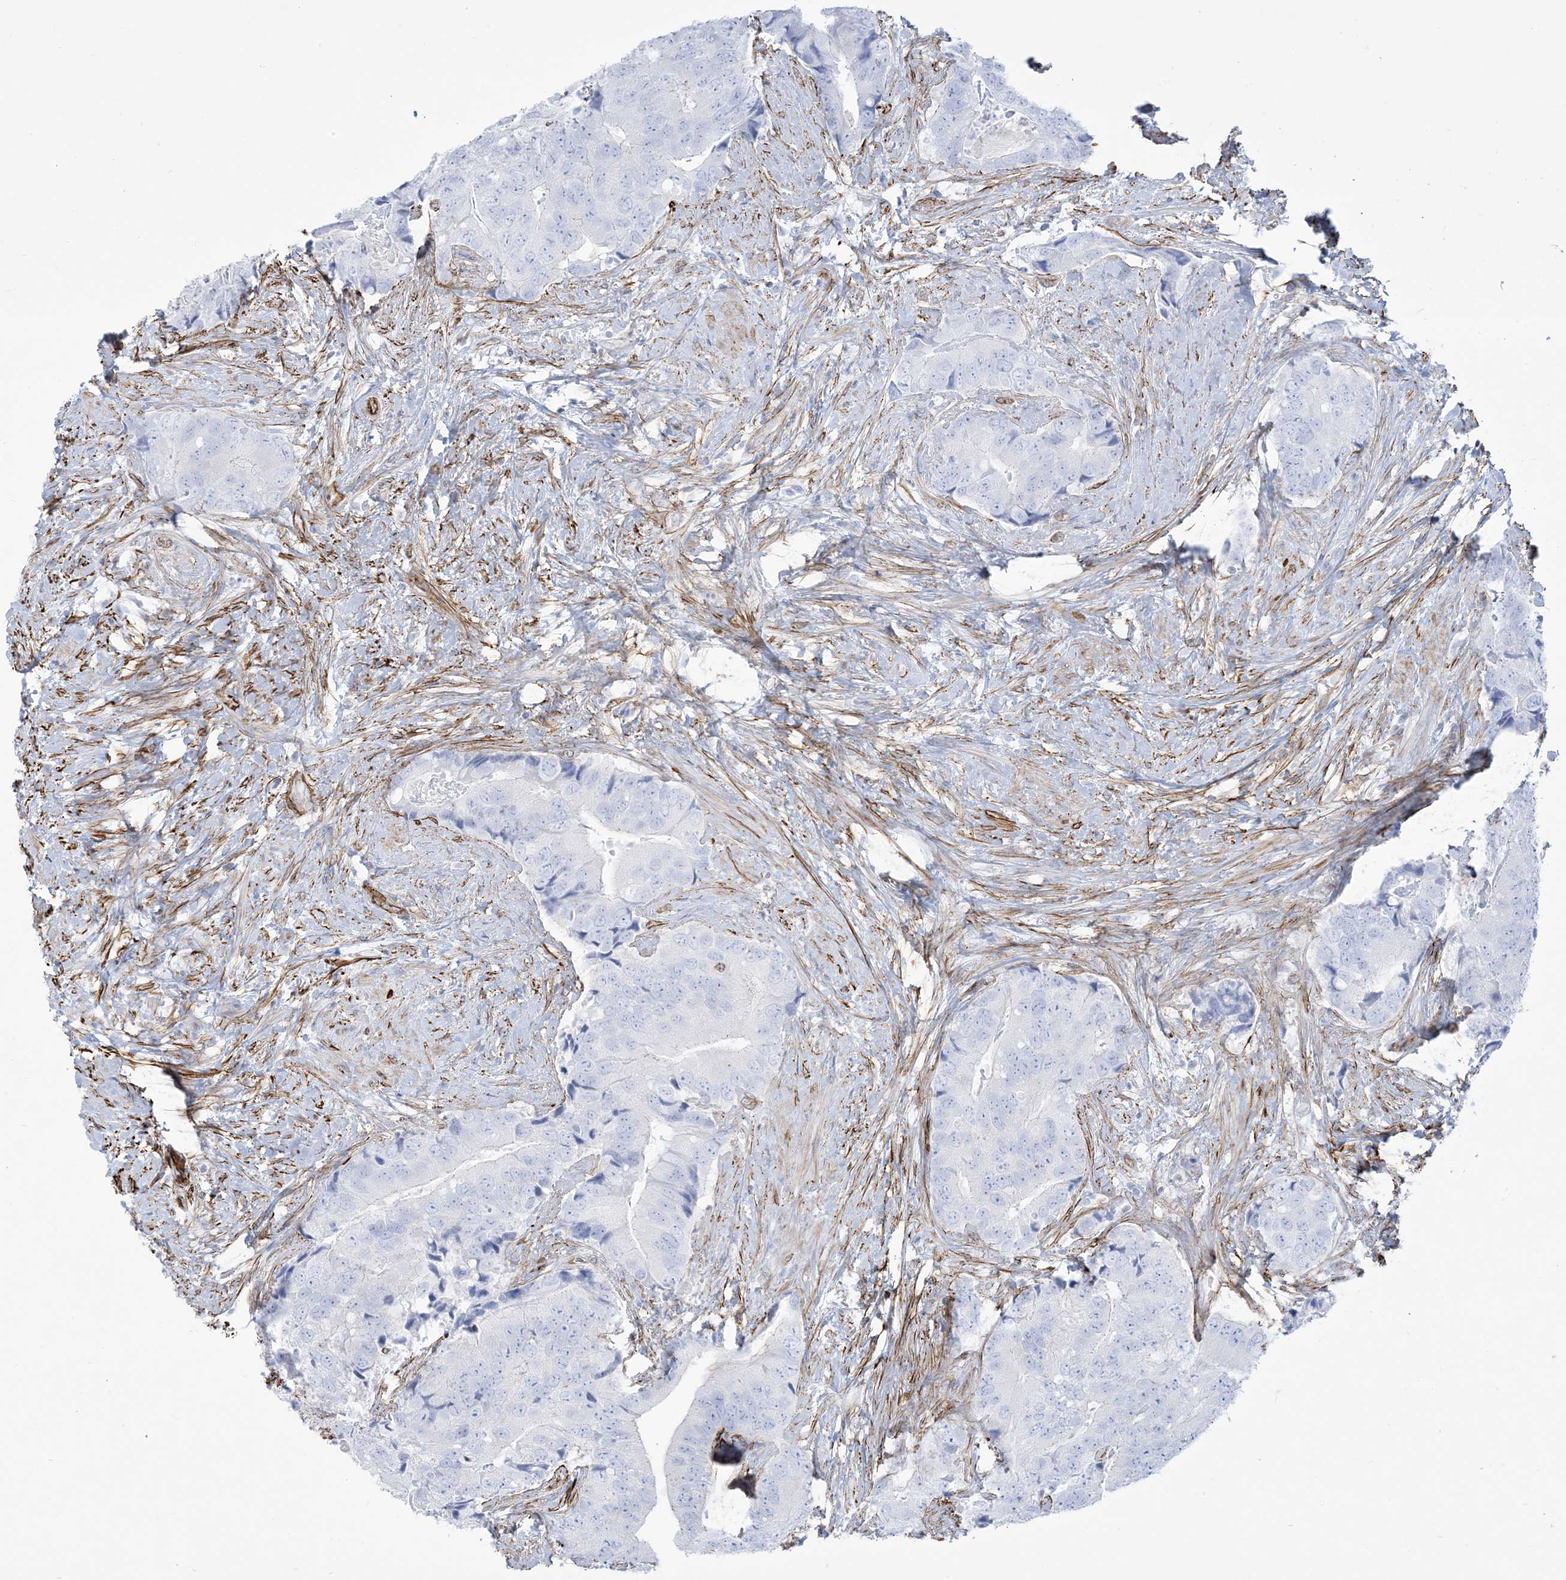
{"staining": {"intensity": "negative", "quantity": "none", "location": "none"}, "tissue": "prostate cancer", "cell_type": "Tumor cells", "image_type": "cancer", "snomed": [{"axis": "morphology", "description": "Adenocarcinoma, High grade"}, {"axis": "topography", "description": "Prostate"}], "caption": "There is no significant staining in tumor cells of prostate adenocarcinoma (high-grade).", "gene": "B3GNT7", "patient": {"sex": "male", "age": 70}}